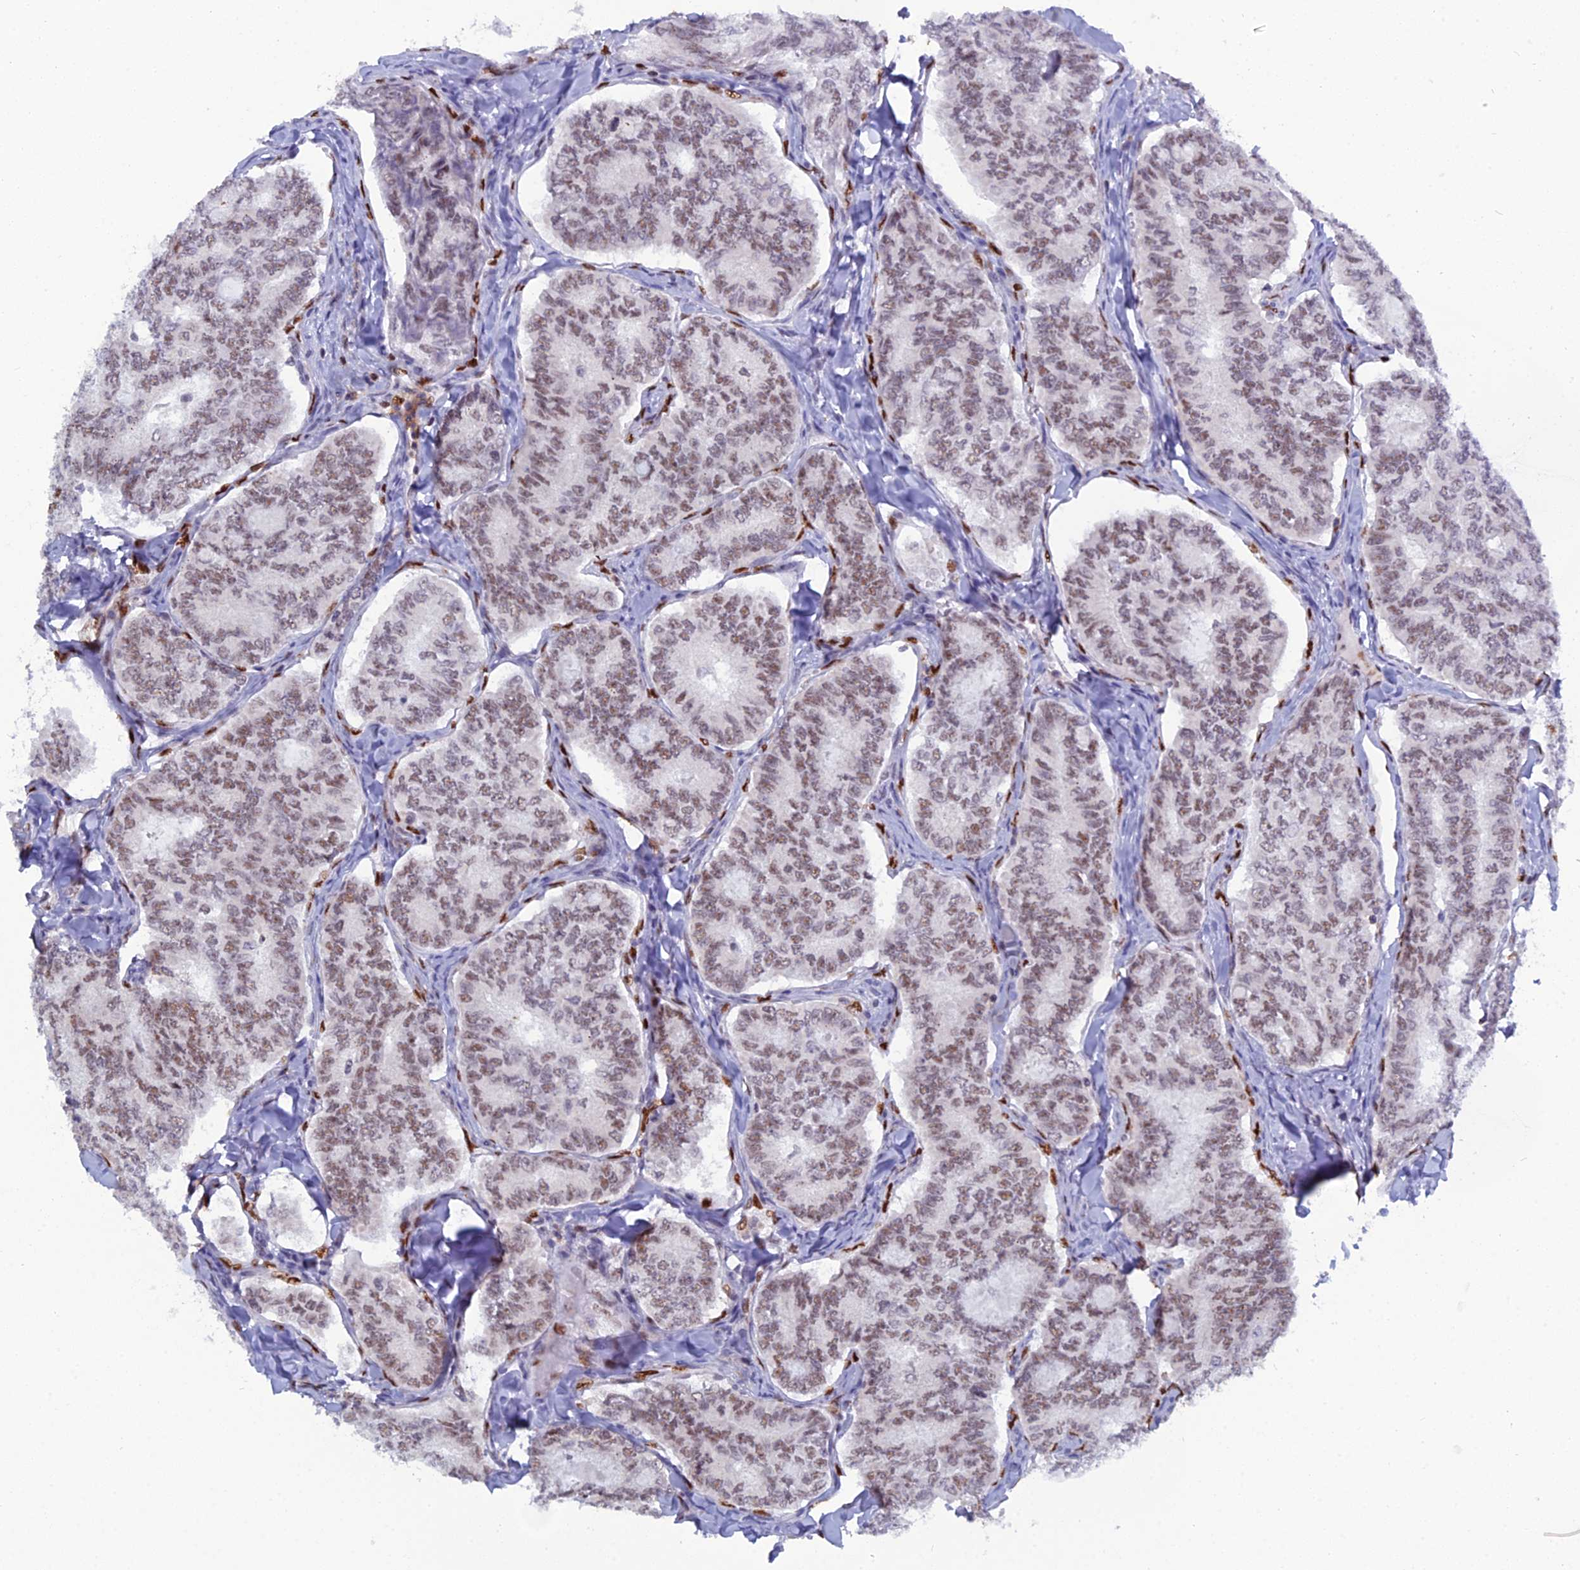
{"staining": {"intensity": "weak", "quantity": "25%-75%", "location": "nuclear"}, "tissue": "thyroid cancer", "cell_type": "Tumor cells", "image_type": "cancer", "snomed": [{"axis": "morphology", "description": "Papillary adenocarcinoma, NOS"}, {"axis": "topography", "description": "Thyroid gland"}], "caption": "Immunohistochemical staining of human thyroid papillary adenocarcinoma exhibits low levels of weak nuclear staining in approximately 25%-75% of tumor cells.", "gene": "NOL4L", "patient": {"sex": "female", "age": 35}}